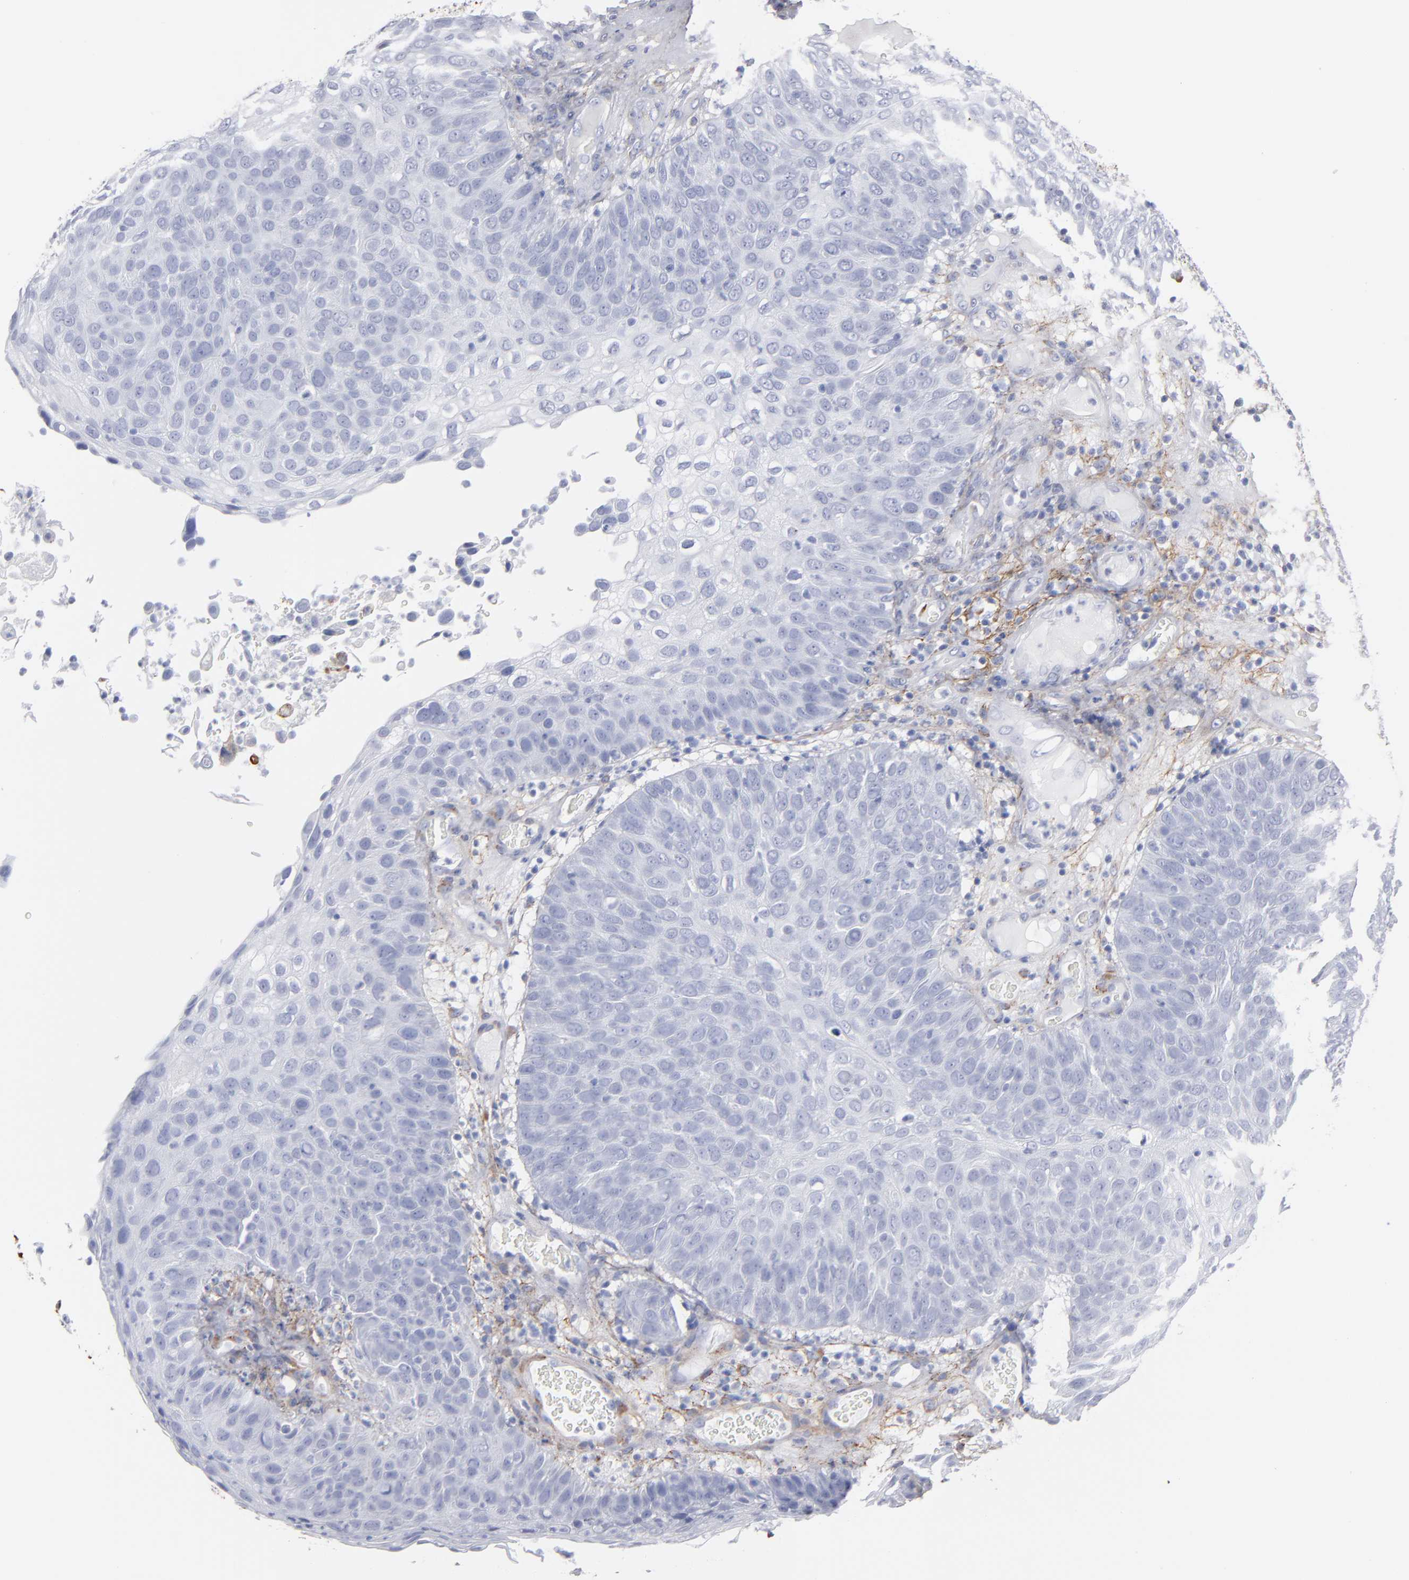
{"staining": {"intensity": "negative", "quantity": "none", "location": "none"}, "tissue": "skin cancer", "cell_type": "Tumor cells", "image_type": "cancer", "snomed": [{"axis": "morphology", "description": "Squamous cell carcinoma, NOS"}, {"axis": "topography", "description": "Skin"}], "caption": "IHC of human skin squamous cell carcinoma demonstrates no expression in tumor cells.", "gene": "EMILIN1", "patient": {"sex": "male", "age": 87}}